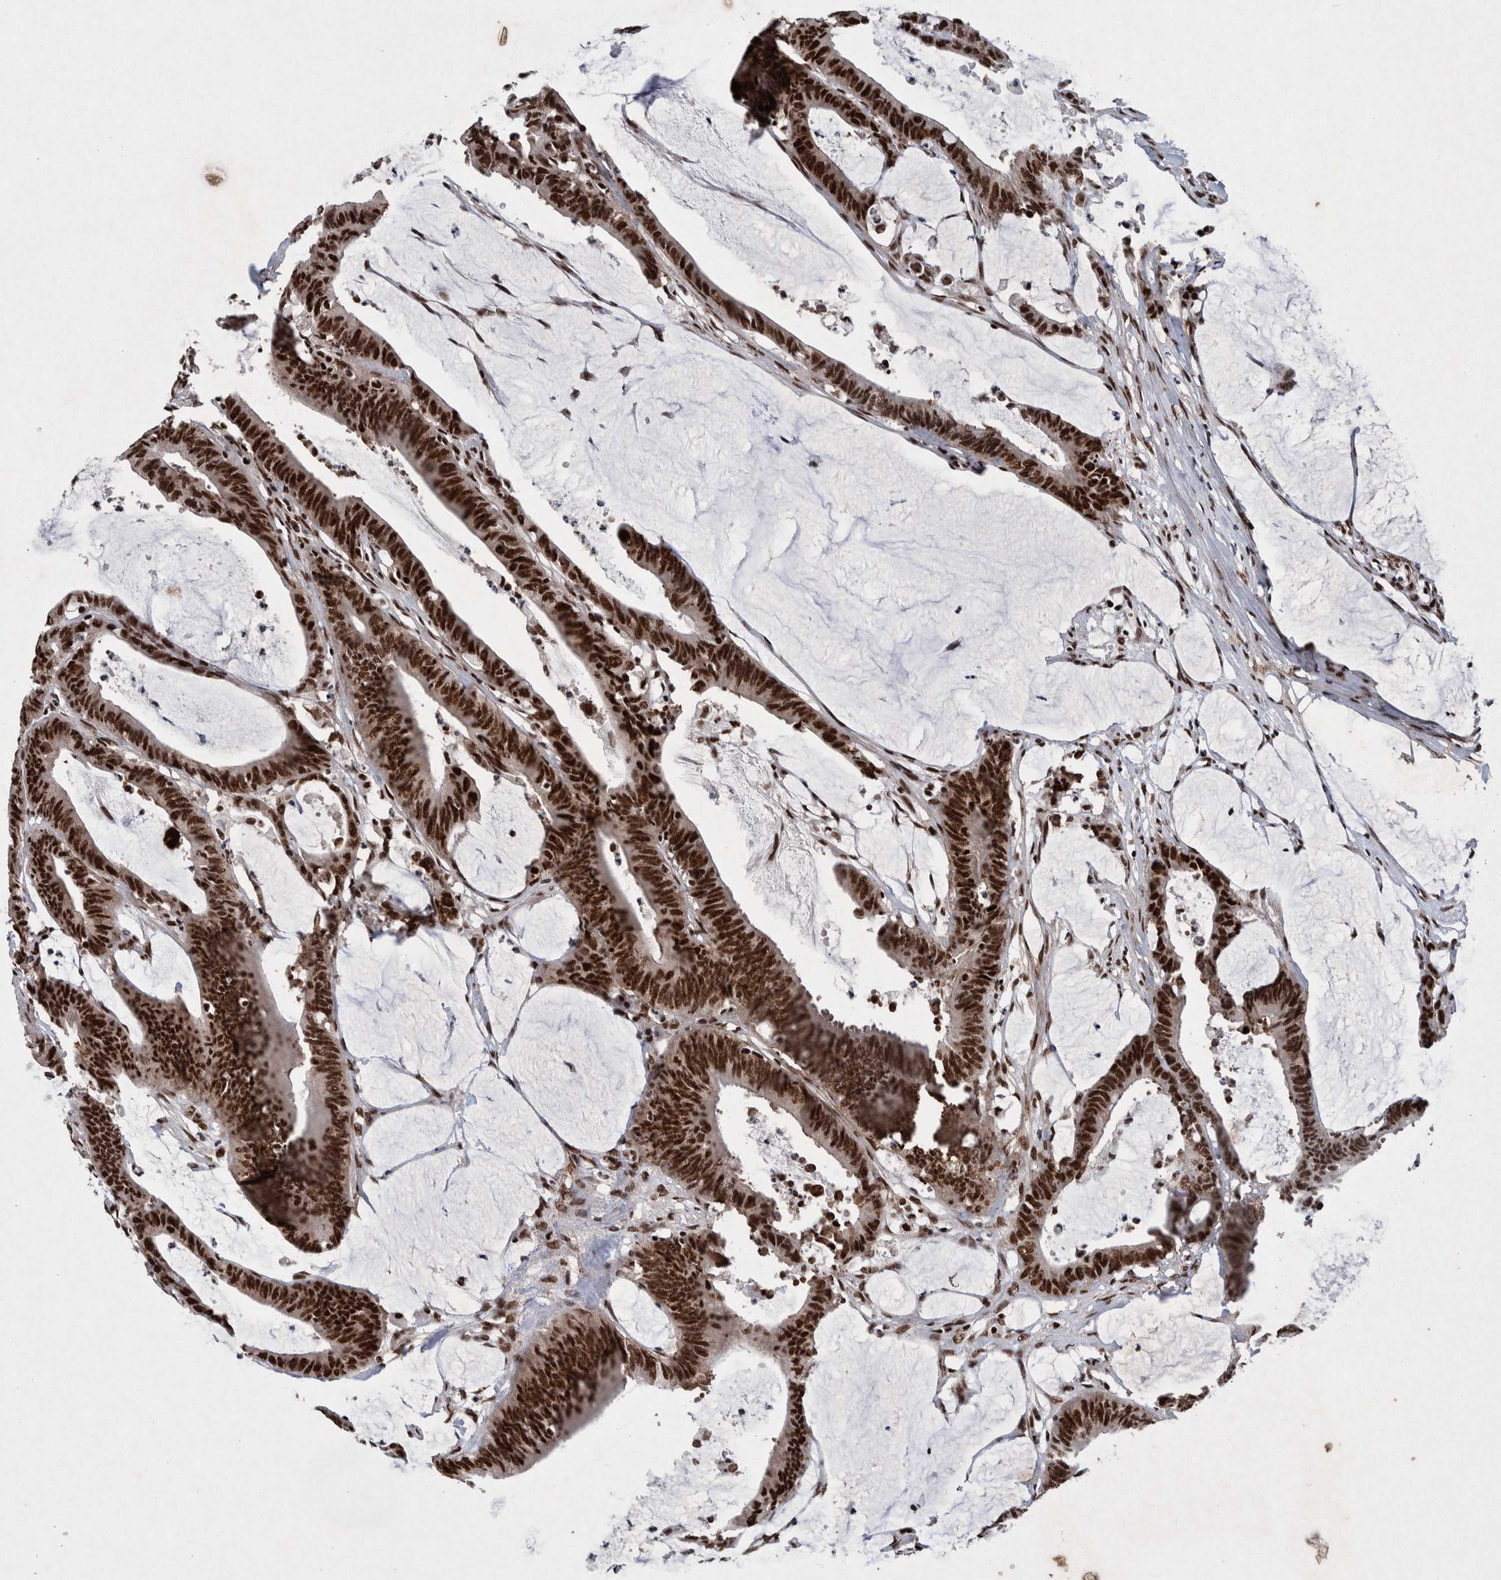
{"staining": {"intensity": "strong", "quantity": ">75%", "location": "nuclear"}, "tissue": "colorectal cancer", "cell_type": "Tumor cells", "image_type": "cancer", "snomed": [{"axis": "morphology", "description": "Adenocarcinoma, NOS"}, {"axis": "topography", "description": "Rectum"}], "caption": "A photomicrograph of human colorectal adenocarcinoma stained for a protein shows strong nuclear brown staining in tumor cells.", "gene": "TAF10", "patient": {"sex": "female", "age": 66}}